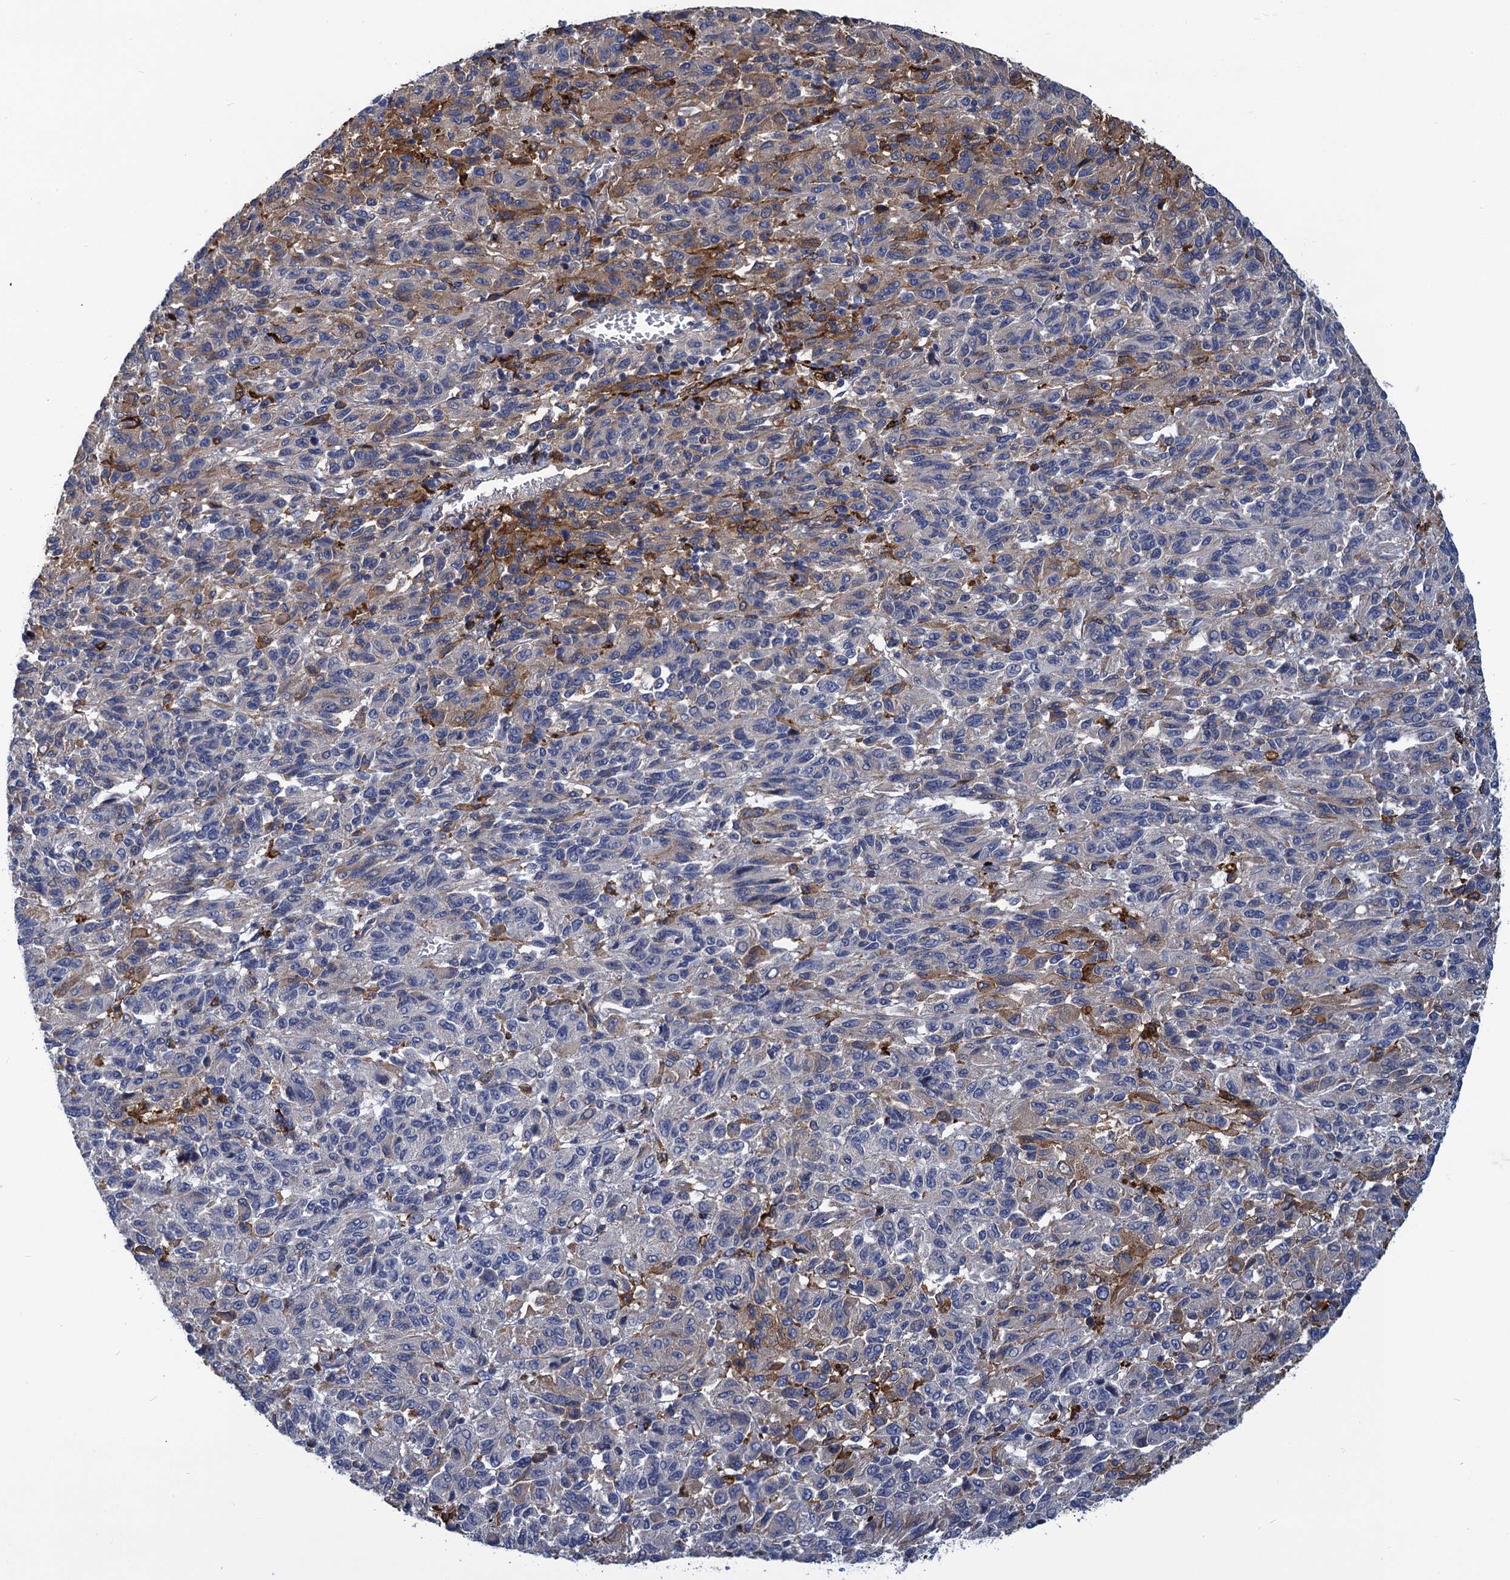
{"staining": {"intensity": "negative", "quantity": "none", "location": "none"}, "tissue": "melanoma", "cell_type": "Tumor cells", "image_type": "cancer", "snomed": [{"axis": "morphology", "description": "Malignant melanoma, Metastatic site"}, {"axis": "topography", "description": "Lung"}], "caption": "Malignant melanoma (metastatic site) was stained to show a protein in brown. There is no significant staining in tumor cells.", "gene": "DNHD1", "patient": {"sex": "male", "age": 64}}